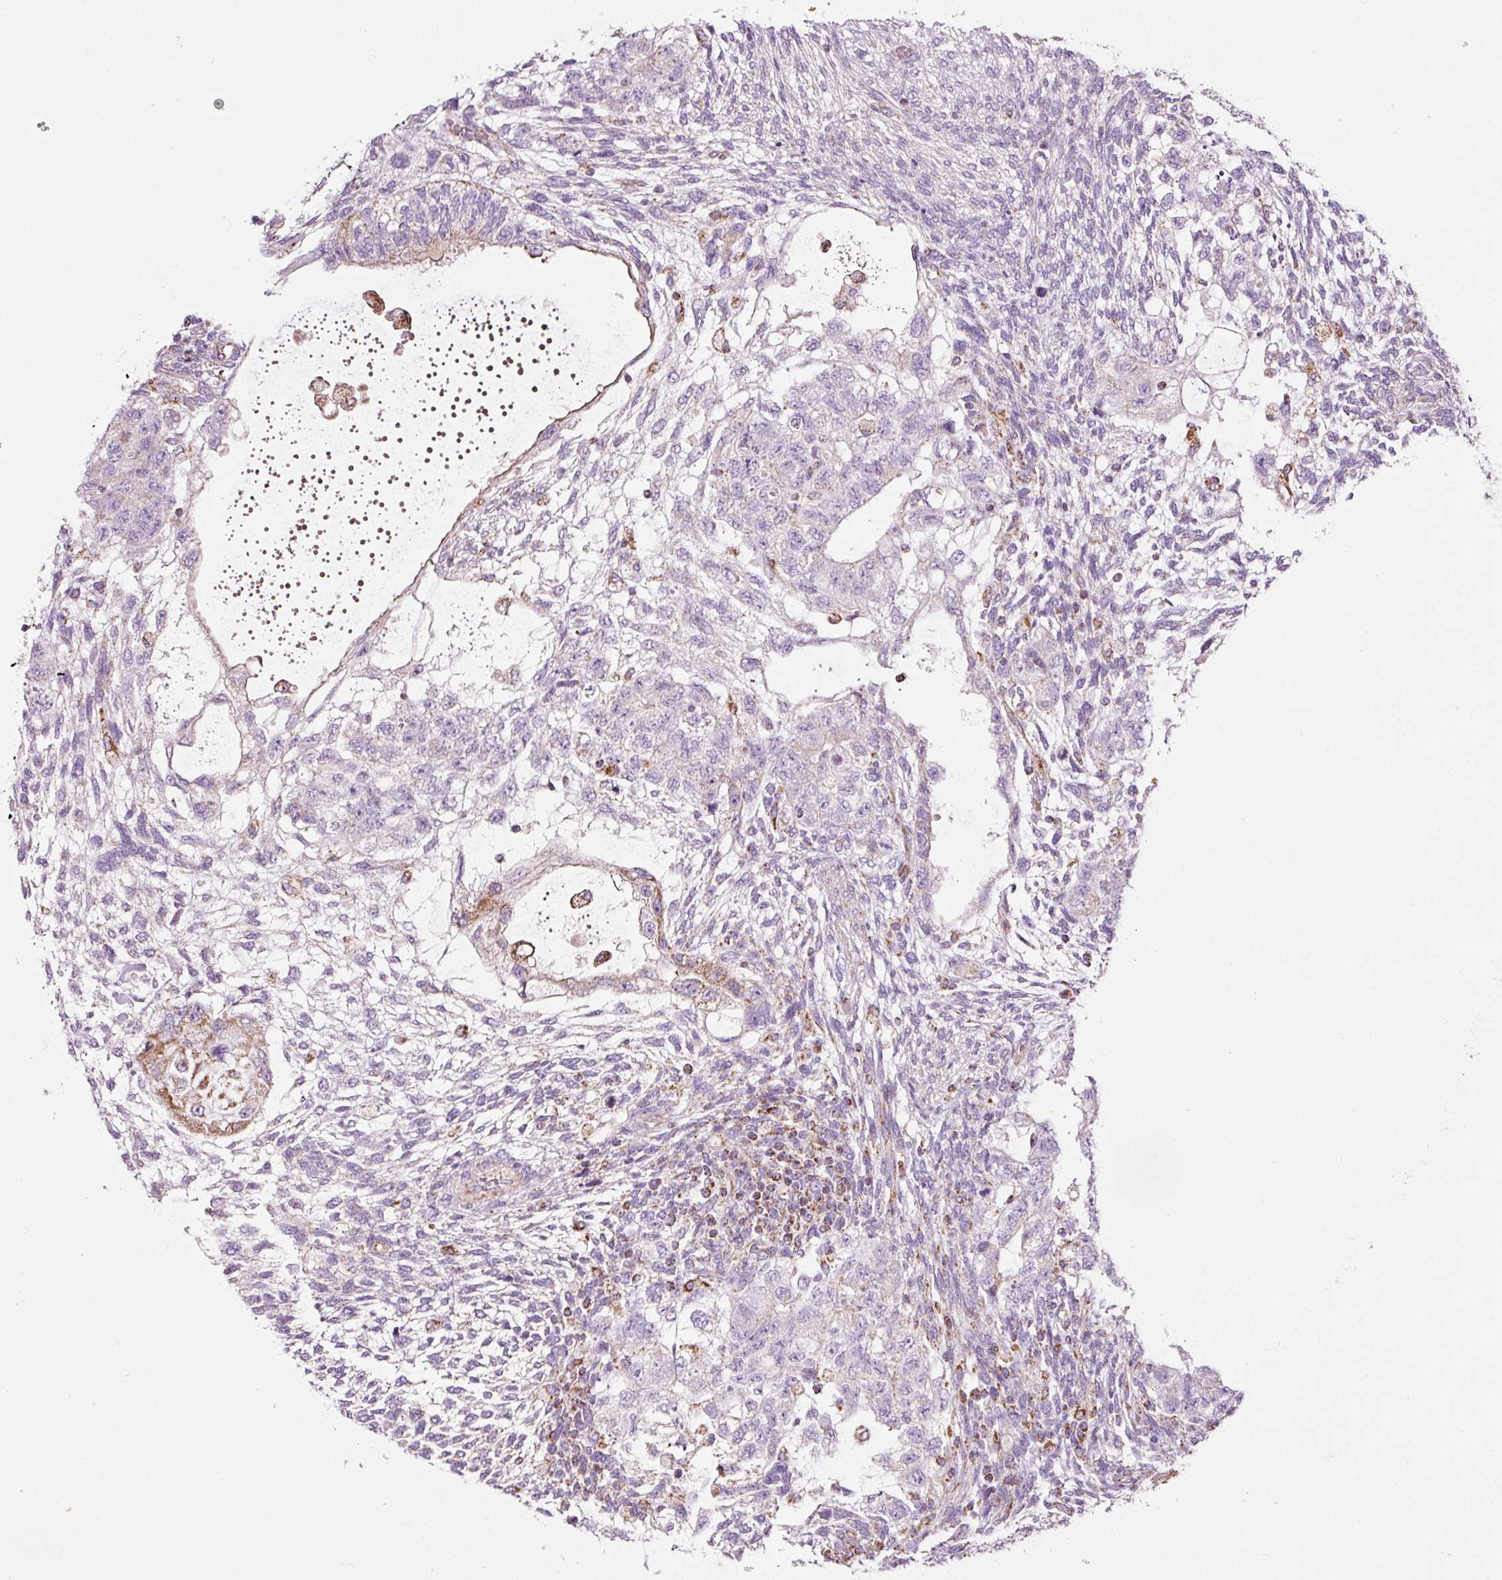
{"staining": {"intensity": "negative", "quantity": "none", "location": "none"}, "tissue": "testis cancer", "cell_type": "Tumor cells", "image_type": "cancer", "snomed": [{"axis": "morphology", "description": "Normal tissue, NOS"}, {"axis": "morphology", "description": "Carcinoma, Embryonal, NOS"}, {"axis": "topography", "description": "Testis"}], "caption": "Immunohistochemistry (IHC) photomicrograph of neoplastic tissue: embryonal carcinoma (testis) stained with DAB (3,3'-diaminobenzidine) demonstrates no significant protein positivity in tumor cells. The staining is performed using DAB brown chromogen with nuclei counter-stained in using hematoxylin.", "gene": "SDHA", "patient": {"sex": "male", "age": 36}}